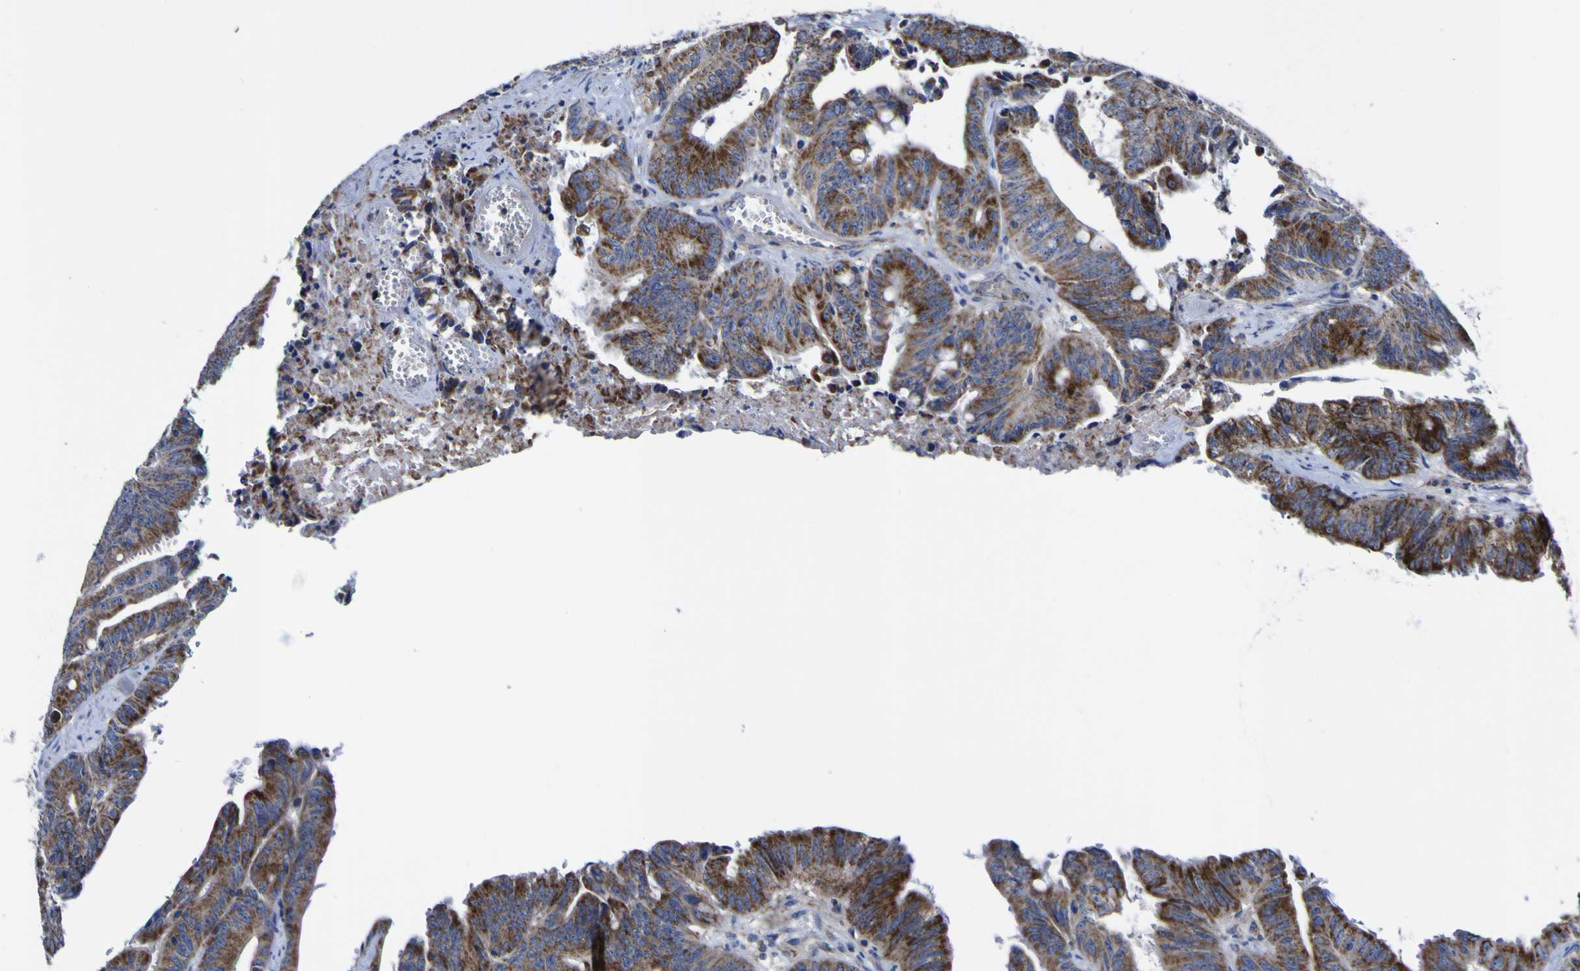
{"staining": {"intensity": "strong", "quantity": "25%-75%", "location": "cytoplasmic/membranous"}, "tissue": "colorectal cancer", "cell_type": "Tumor cells", "image_type": "cancer", "snomed": [{"axis": "morphology", "description": "Adenocarcinoma, NOS"}, {"axis": "topography", "description": "Colon"}], "caption": "High-power microscopy captured an immunohistochemistry (IHC) image of colorectal adenocarcinoma, revealing strong cytoplasmic/membranous positivity in about 25%-75% of tumor cells. The protein is stained brown, and the nuclei are stained in blue (DAB IHC with brightfield microscopy, high magnification).", "gene": "CCDC90B", "patient": {"sex": "male", "age": 45}}